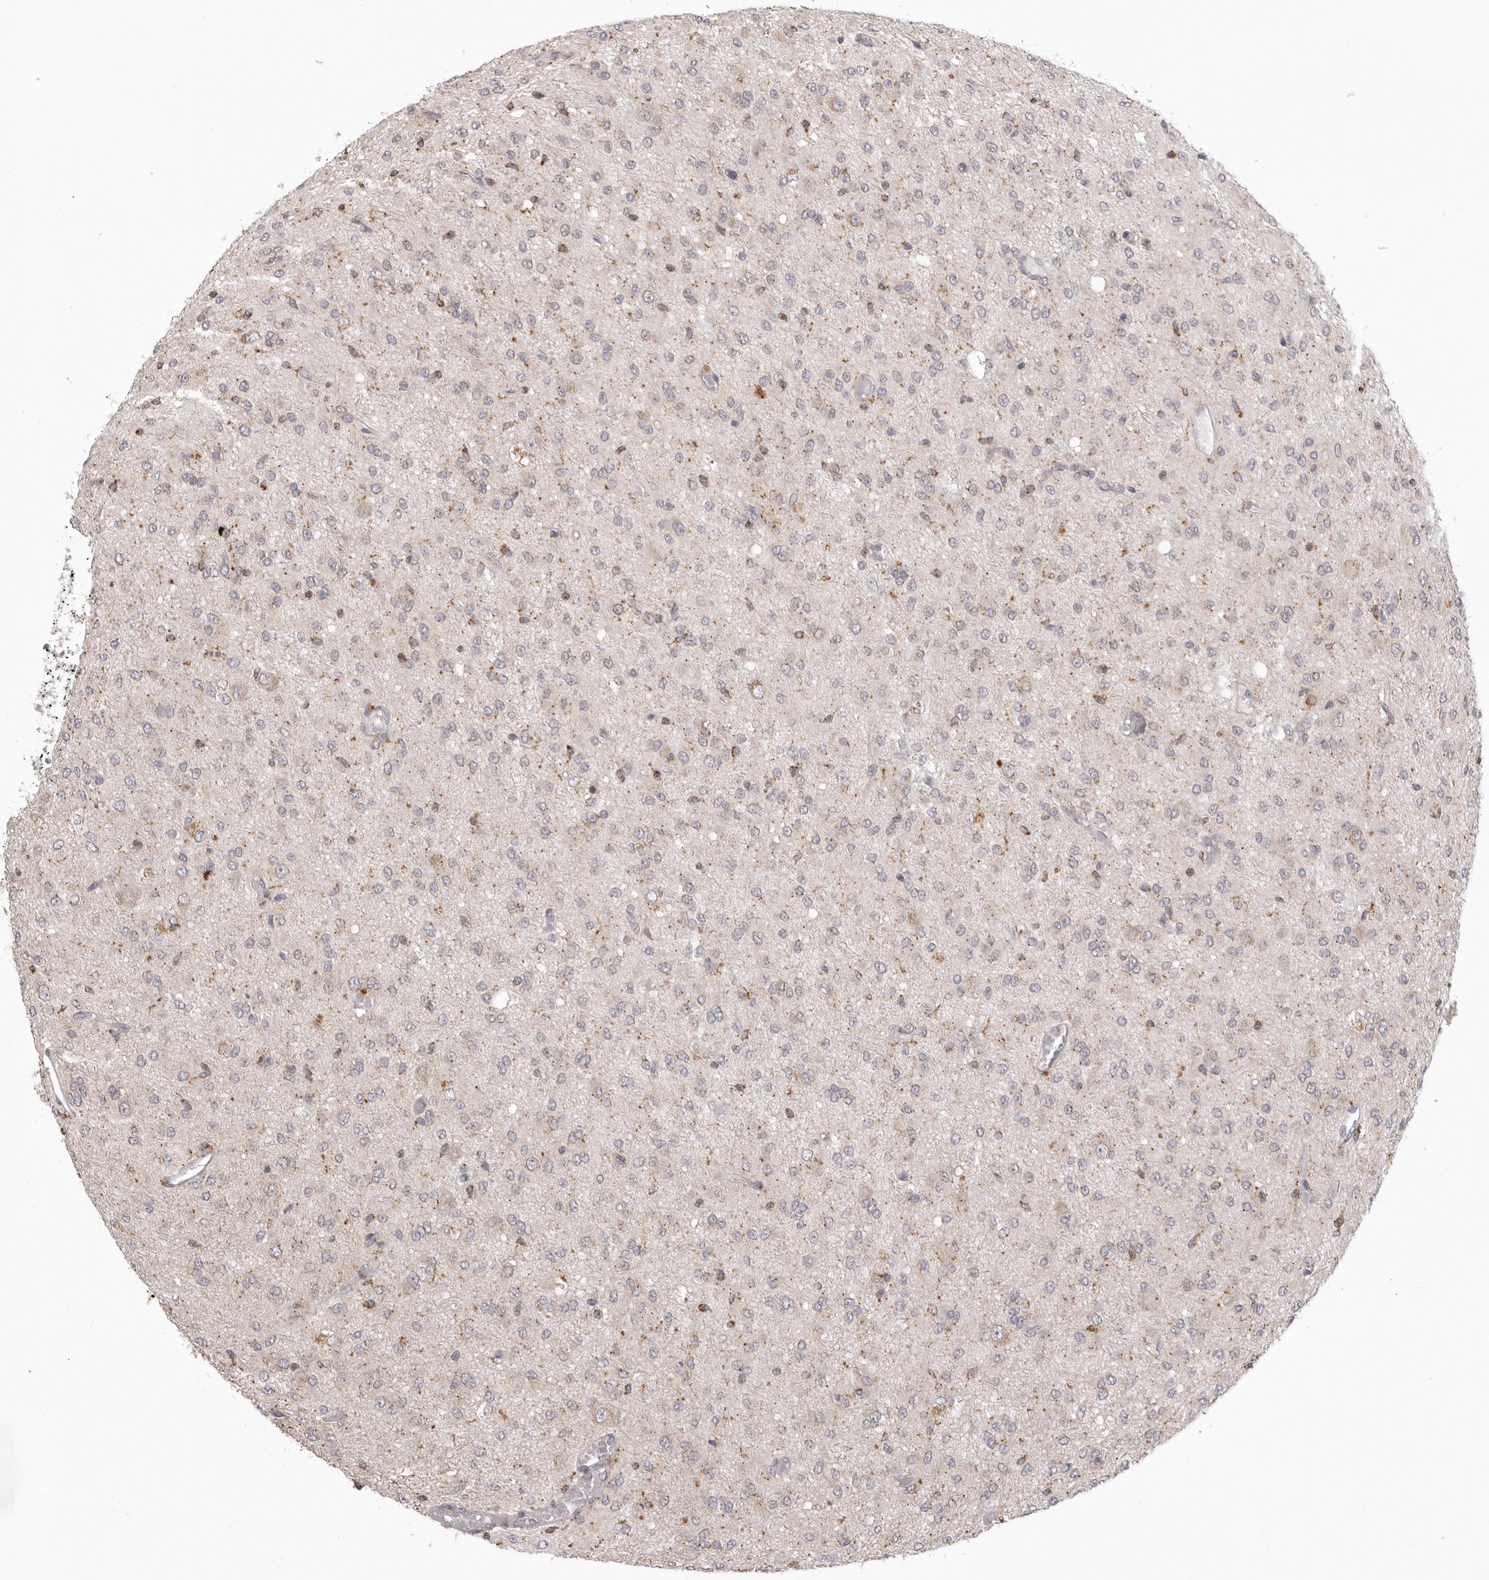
{"staining": {"intensity": "negative", "quantity": "none", "location": "none"}, "tissue": "glioma", "cell_type": "Tumor cells", "image_type": "cancer", "snomed": [{"axis": "morphology", "description": "Glioma, malignant, High grade"}, {"axis": "topography", "description": "Brain"}], "caption": "IHC histopathology image of neoplastic tissue: glioma stained with DAB demonstrates no significant protein positivity in tumor cells.", "gene": "TLR3", "patient": {"sex": "female", "age": 59}}